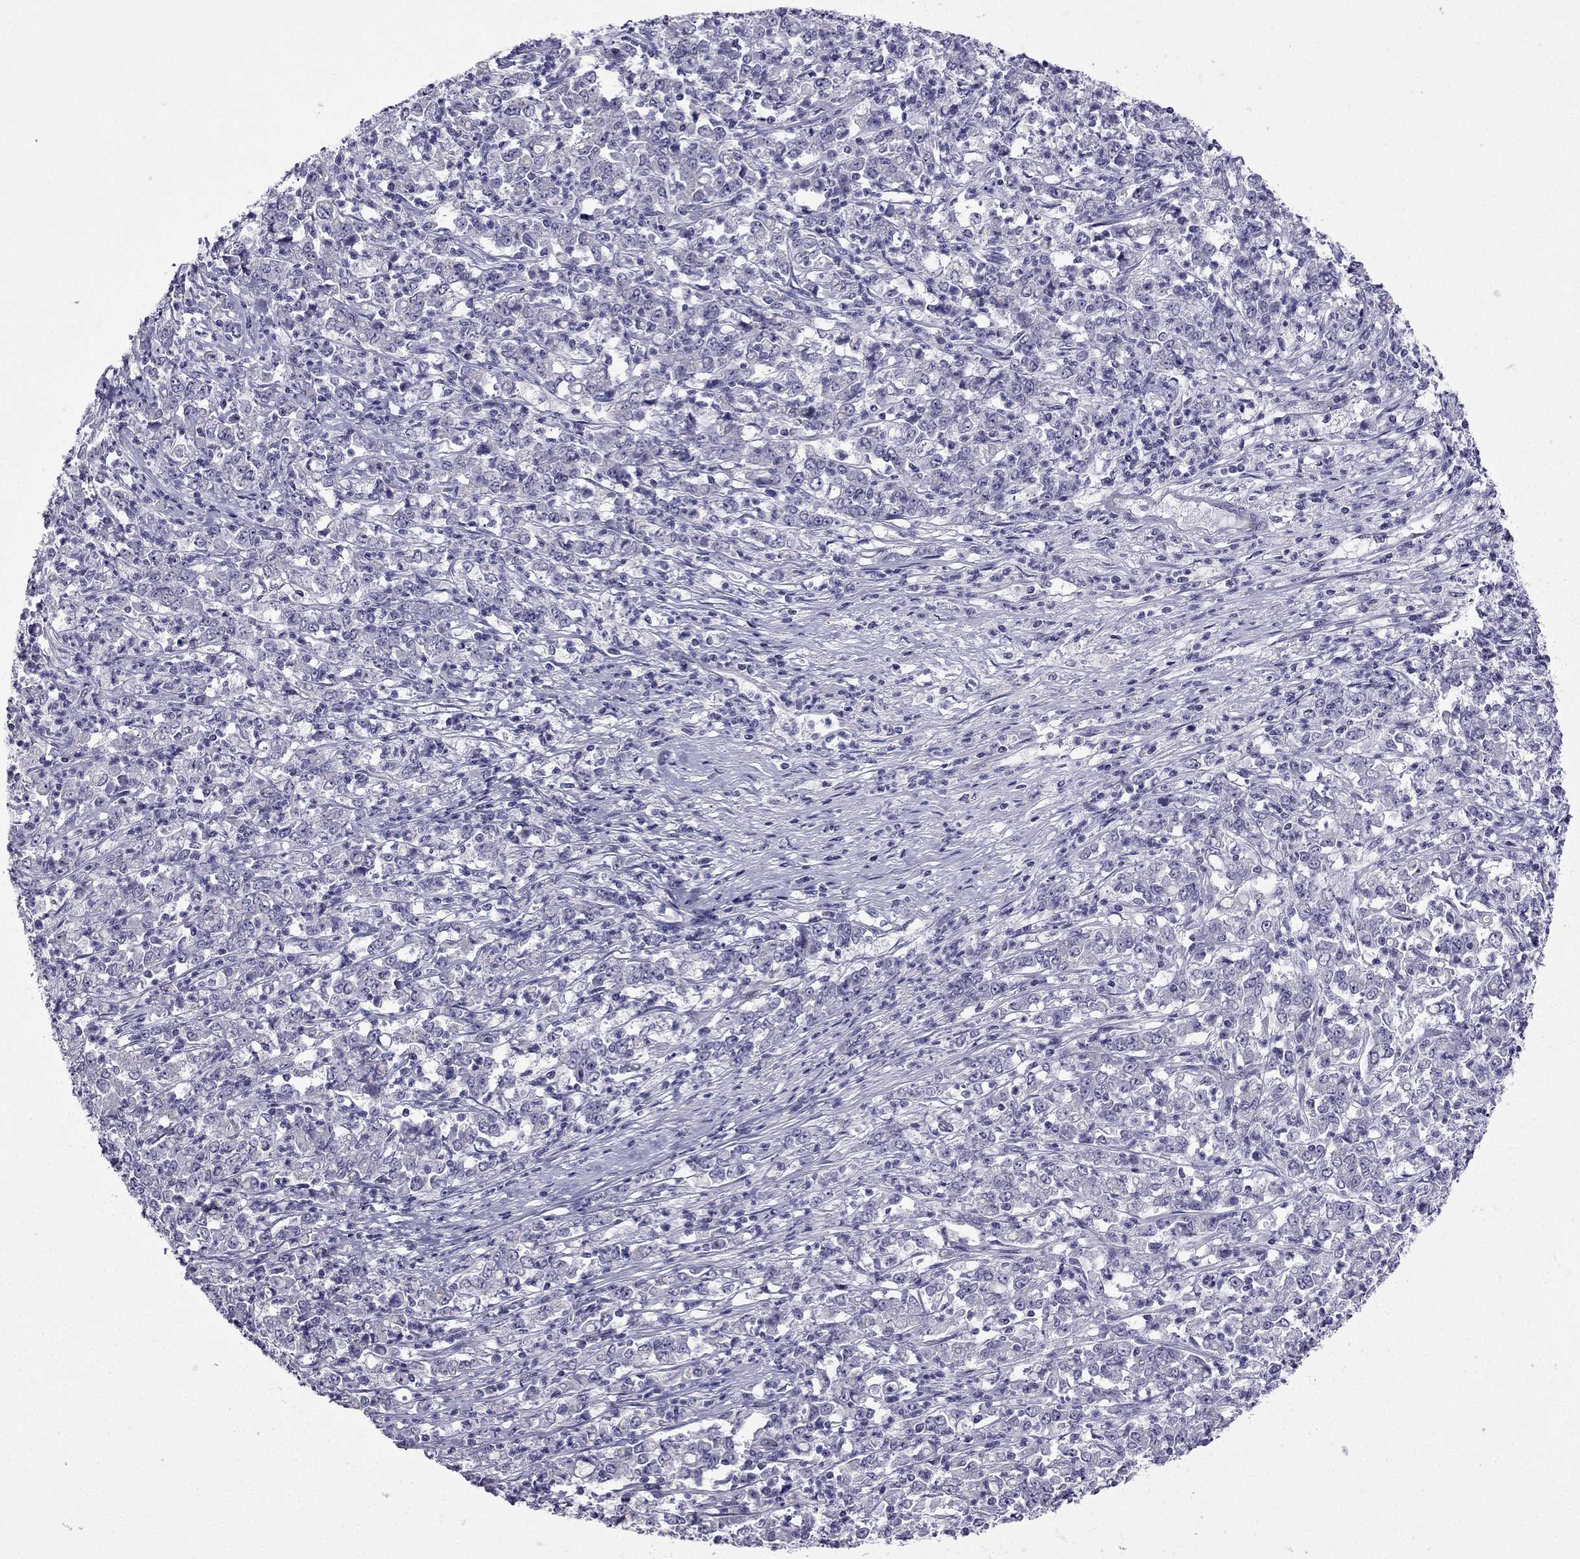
{"staining": {"intensity": "negative", "quantity": "none", "location": "none"}, "tissue": "stomach cancer", "cell_type": "Tumor cells", "image_type": "cancer", "snomed": [{"axis": "morphology", "description": "Adenocarcinoma, NOS"}, {"axis": "topography", "description": "Stomach, lower"}], "caption": "High magnification brightfield microscopy of adenocarcinoma (stomach) stained with DAB (brown) and counterstained with hematoxylin (blue): tumor cells show no significant staining.", "gene": "POM121L12", "patient": {"sex": "female", "age": 71}}